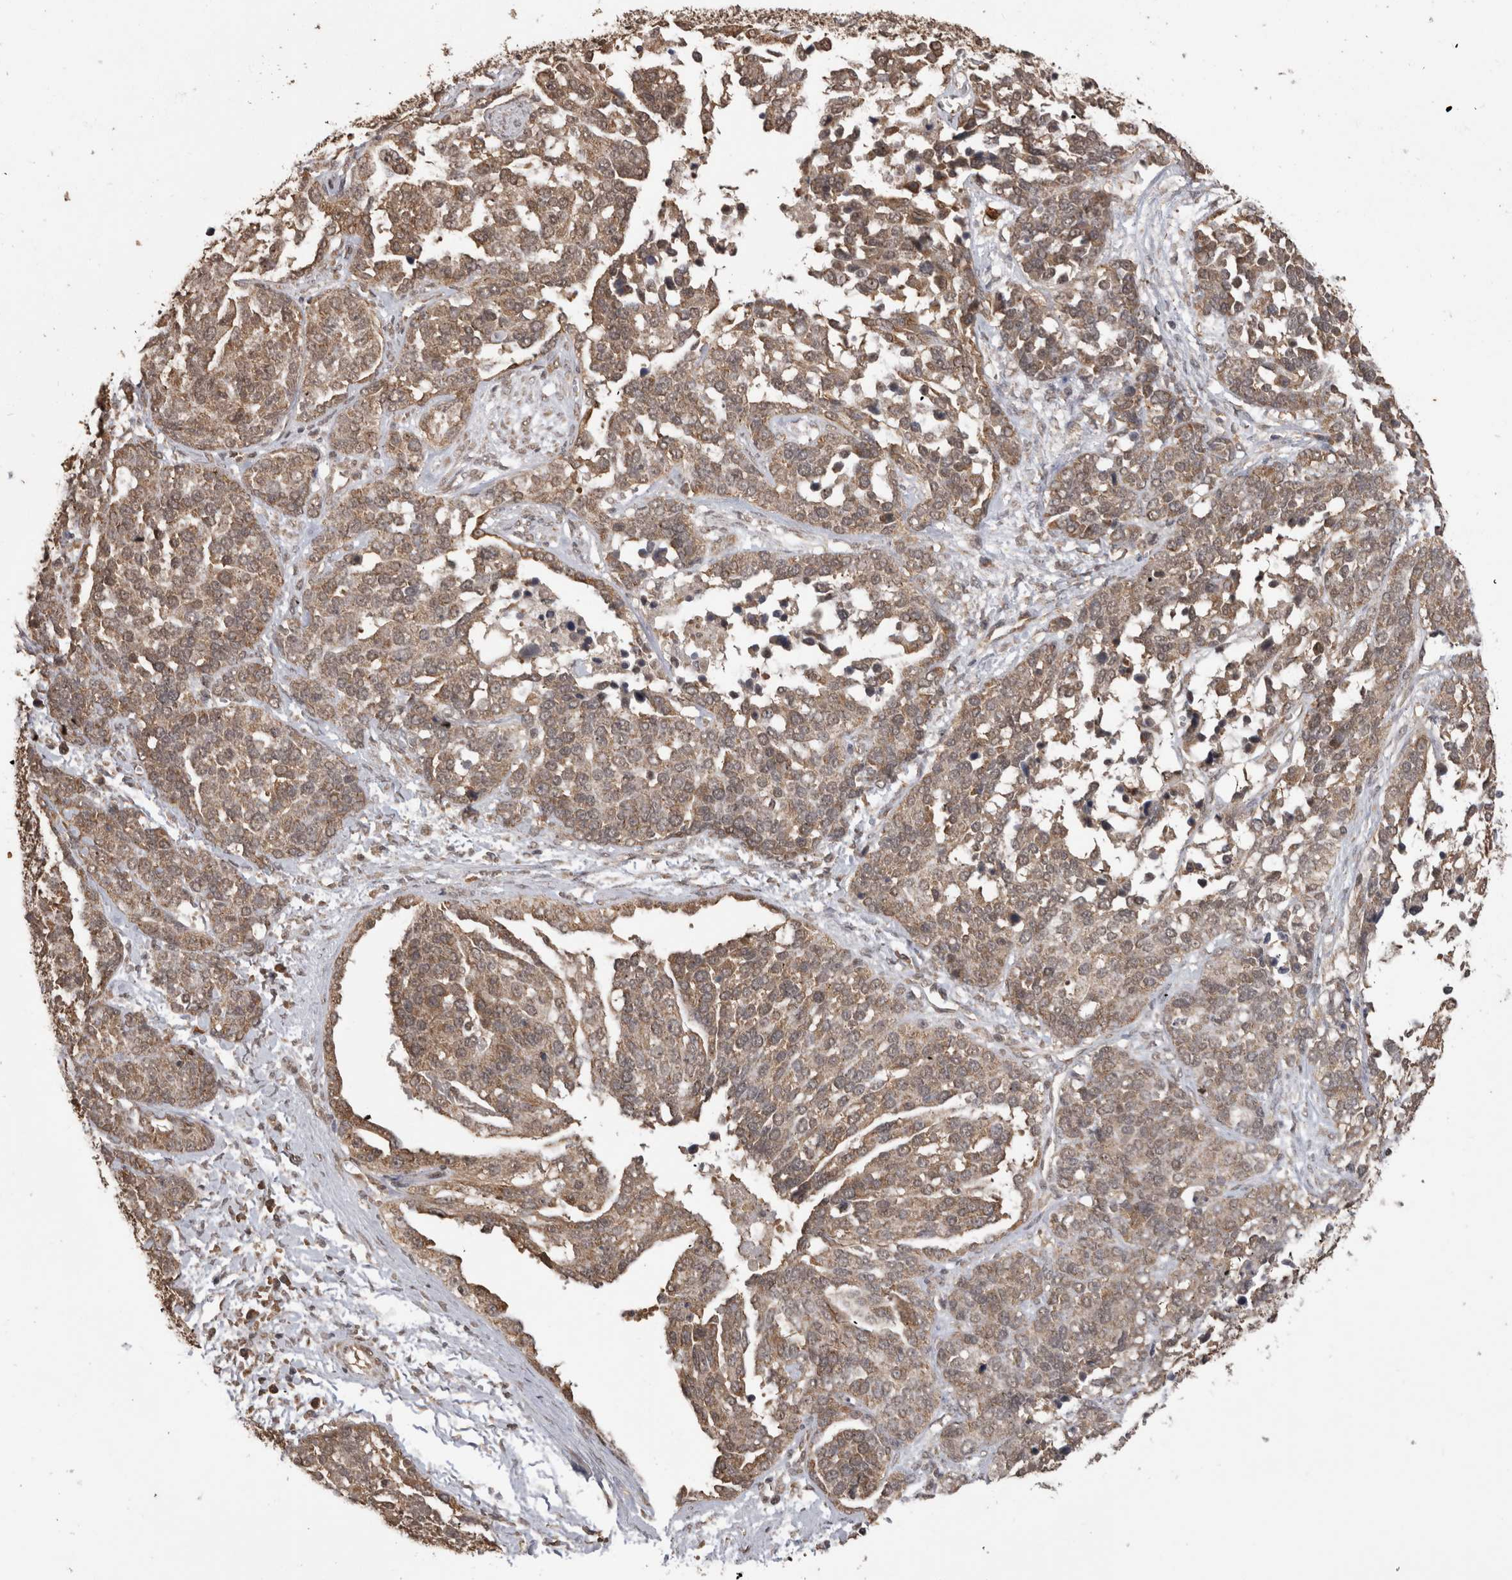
{"staining": {"intensity": "moderate", "quantity": ">75%", "location": "cytoplasmic/membranous"}, "tissue": "ovarian cancer", "cell_type": "Tumor cells", "image_type": "cancer", "snomed": [{"axis": "morphology", "description": "Cystadenocarcinoma, serous, NOS"}, {"axis": "topography", "description": "Ovary"}], "caption": "Immunohistochemistry of human ovarian serous cystadenocarcinoma shows medium levels of moderate cytoplasmic/membranous positivity in about >75% of tumor cells.", "gene": "PAK4", "patient": {"sex": "female", "age": 44}}